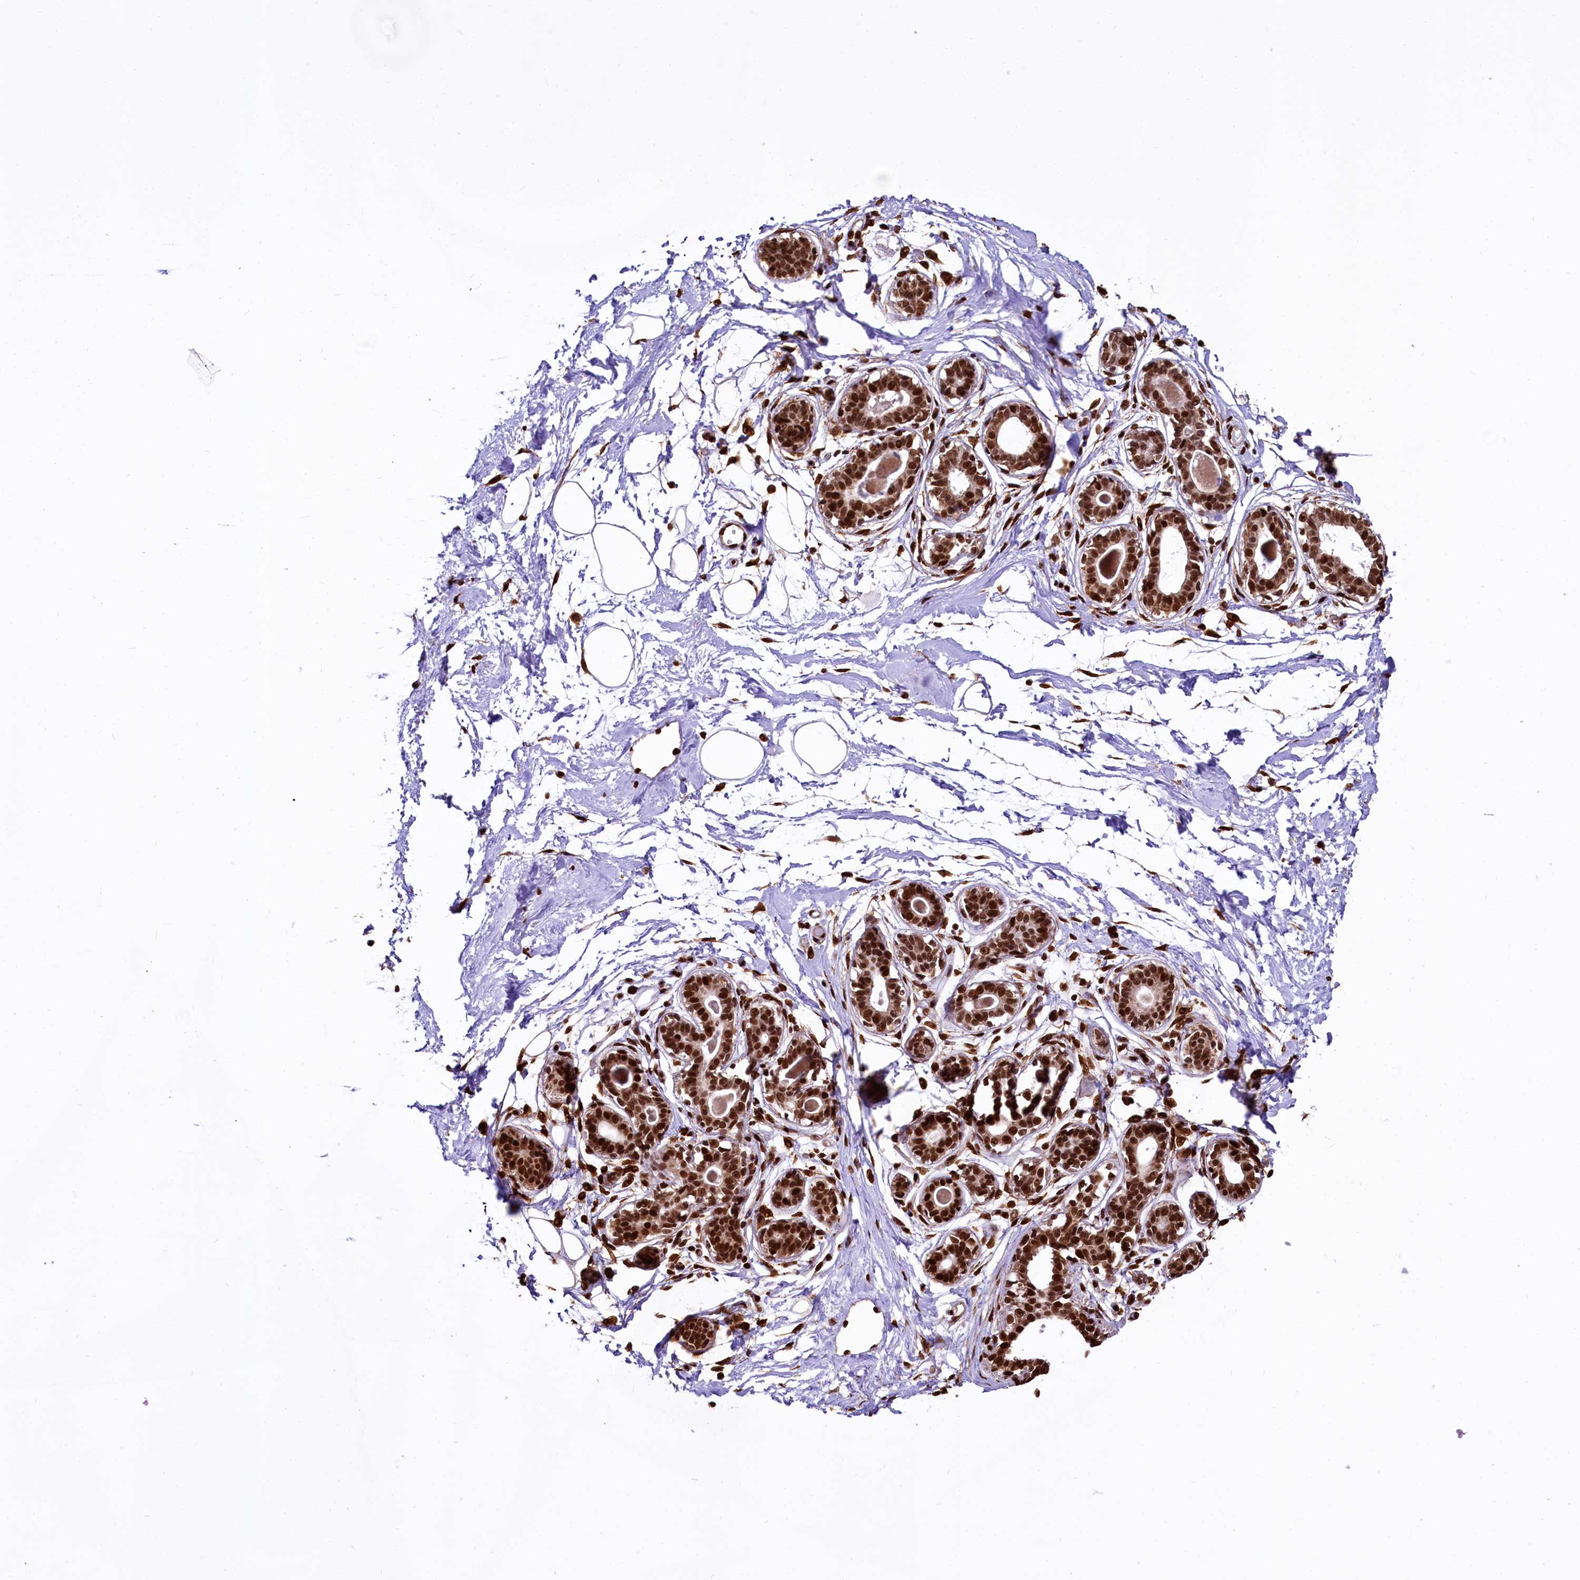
{"staining": {"intensity": "strong", "quantity": ">75%", "location": "nuclear"}, "tissue": "breast", "cell_type": "Adipocytes", "image_type": "normal", "snomed": [{"axis": "morphology", "description": "Normal tissue, NOS"}, {"axis": "topography", "description": "Breast"}], "caption": "Breast stained with immunohistochemistry shows strong nuclear positivity in about >75% of adipocytes.", "gene": "PDS5B", "patient": {"sex": "female", "age": 45}}